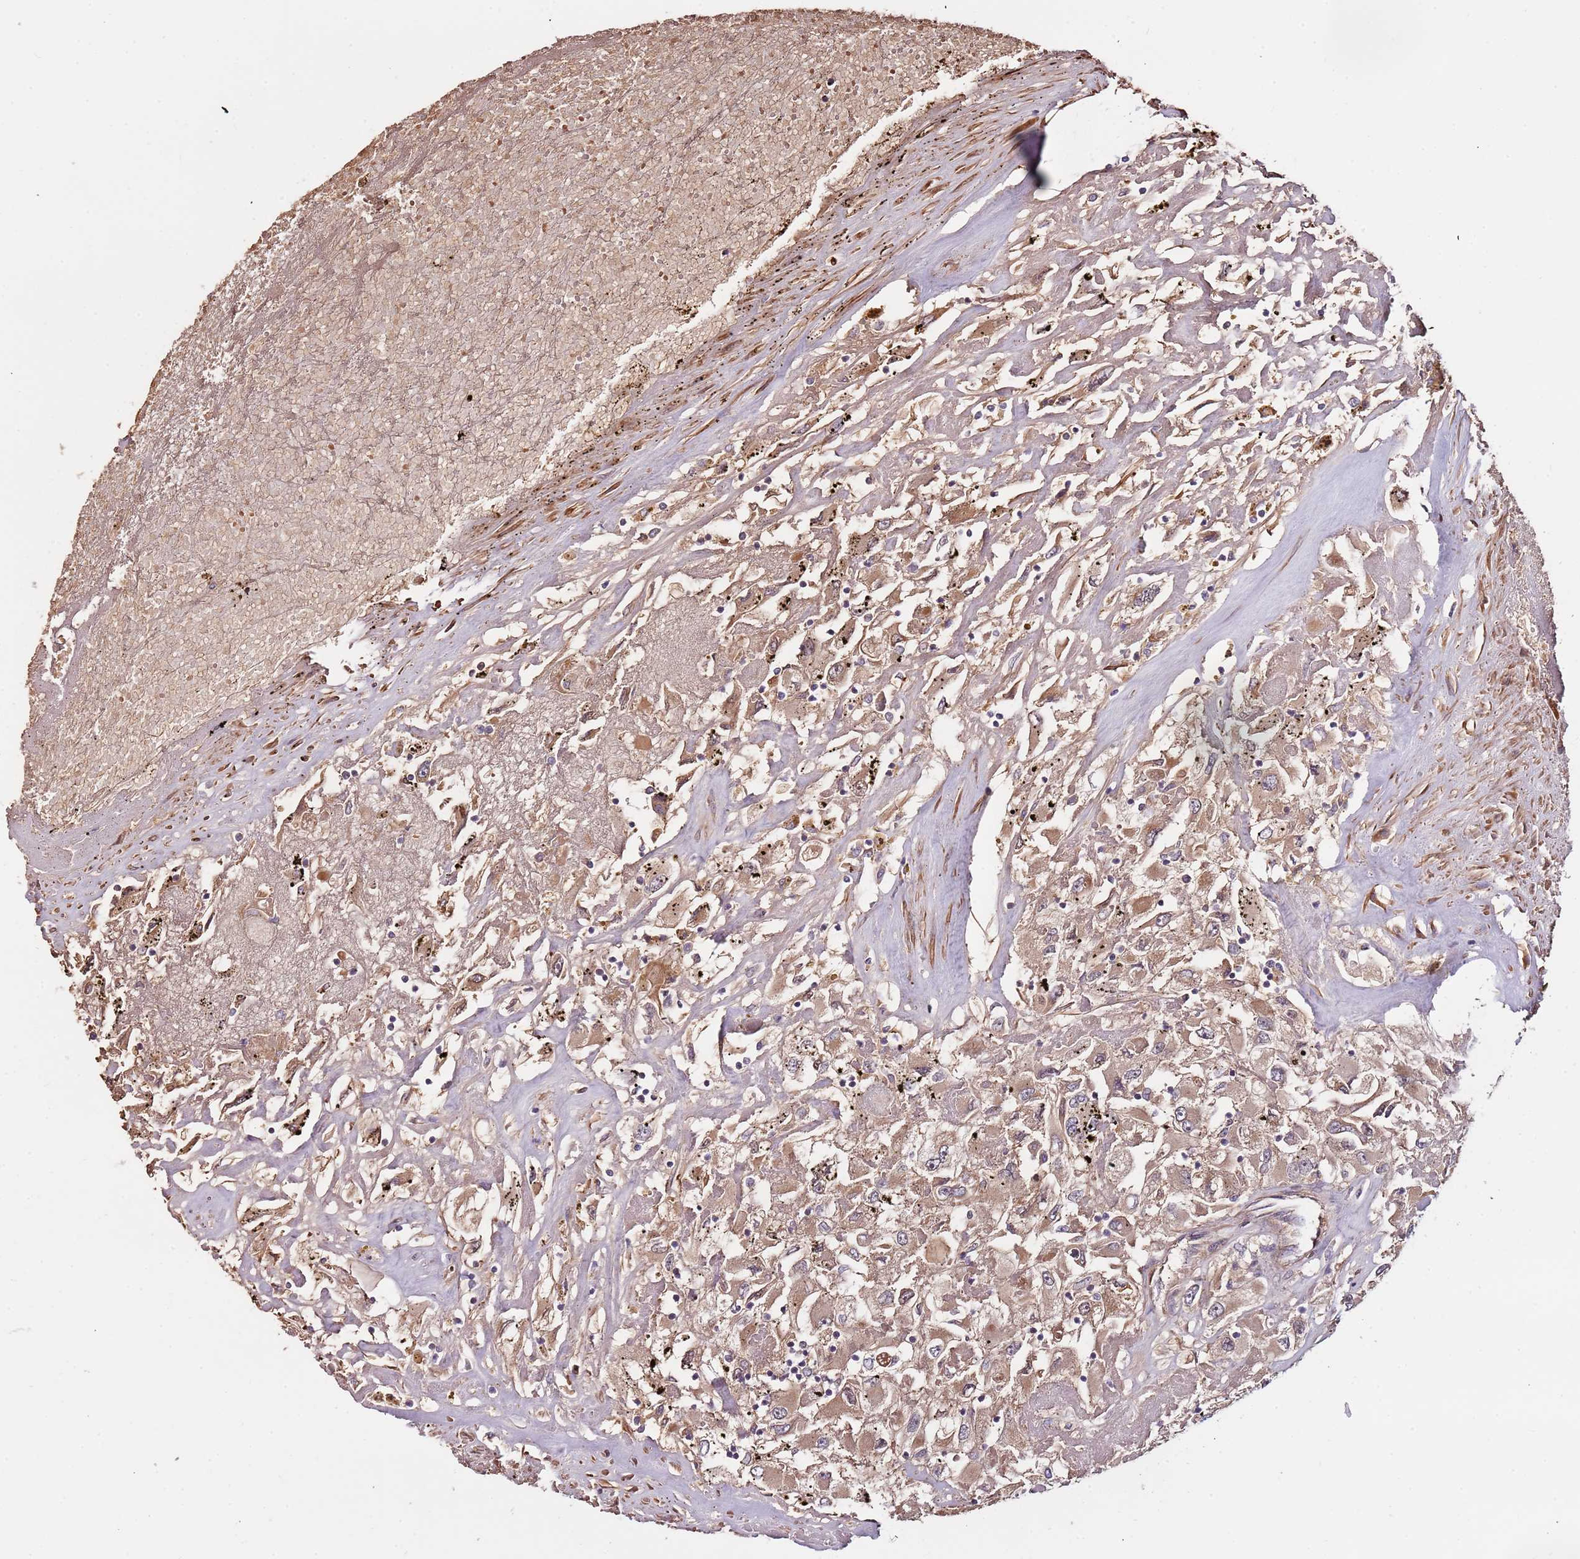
{"staining": {"intensity": "moderate", "quantity": ">75%", "location": "cytoplasmic/membranous"}, "tissue": "renal cancer", "cell_type": "Tumor cells", "image_type": "cancer", "snomed": [{"axis": "morphology", "description": "Adenocarcinoma, NOS"}, {"axis": "topography", "description": "Kidney"}], "caption": "Renal cancer (adenocarcinoma) tissue demonstrates moderate cytoplasmic/membranous positivity in approximately >75% of tumor cells", "gene": "DENR", "patient": {"sex": "female", "age": 52}}